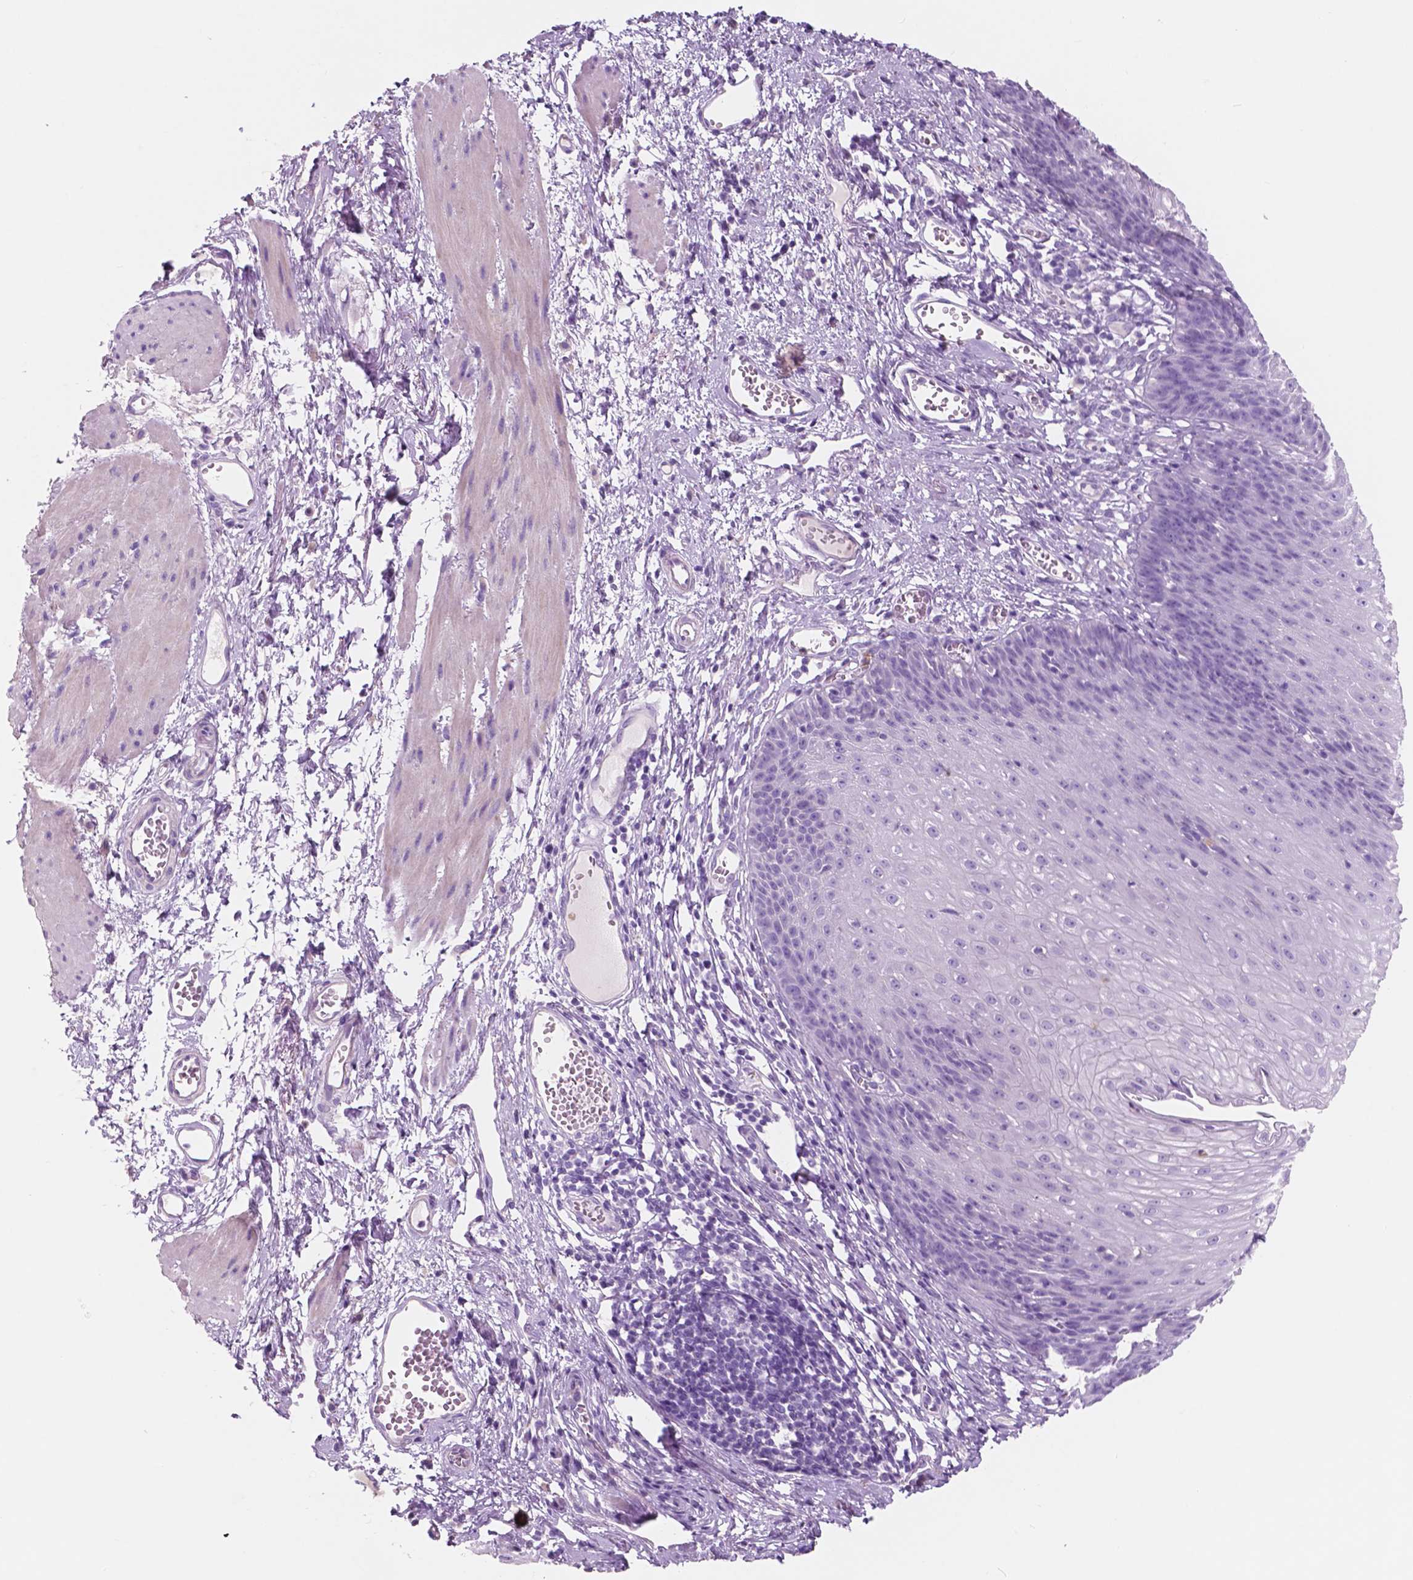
{"staining": {"intensity": "negative", "quantity": "none", "location": "none"}, "tissue": "esophagus", "cell_type": "Squamous epithelial cells", "image_type": "normal", "snomed": [{"axis": "morphology", "description": "Normal tissue, NOS"}, {"axis": "topography", "description": "Esophagus"}], "caption": "Immunohistochemistry photomicrograph of unremarkable esophagus: esophagus stained with DAB exhibits no significant protein expression in squamous epithelial cells. (DAB (3,3'-diaminobenzidine) IHC with hematoxylin counter stain).", "gene": "CUZD1", "patient": {"sex": "male", "age": 72}}